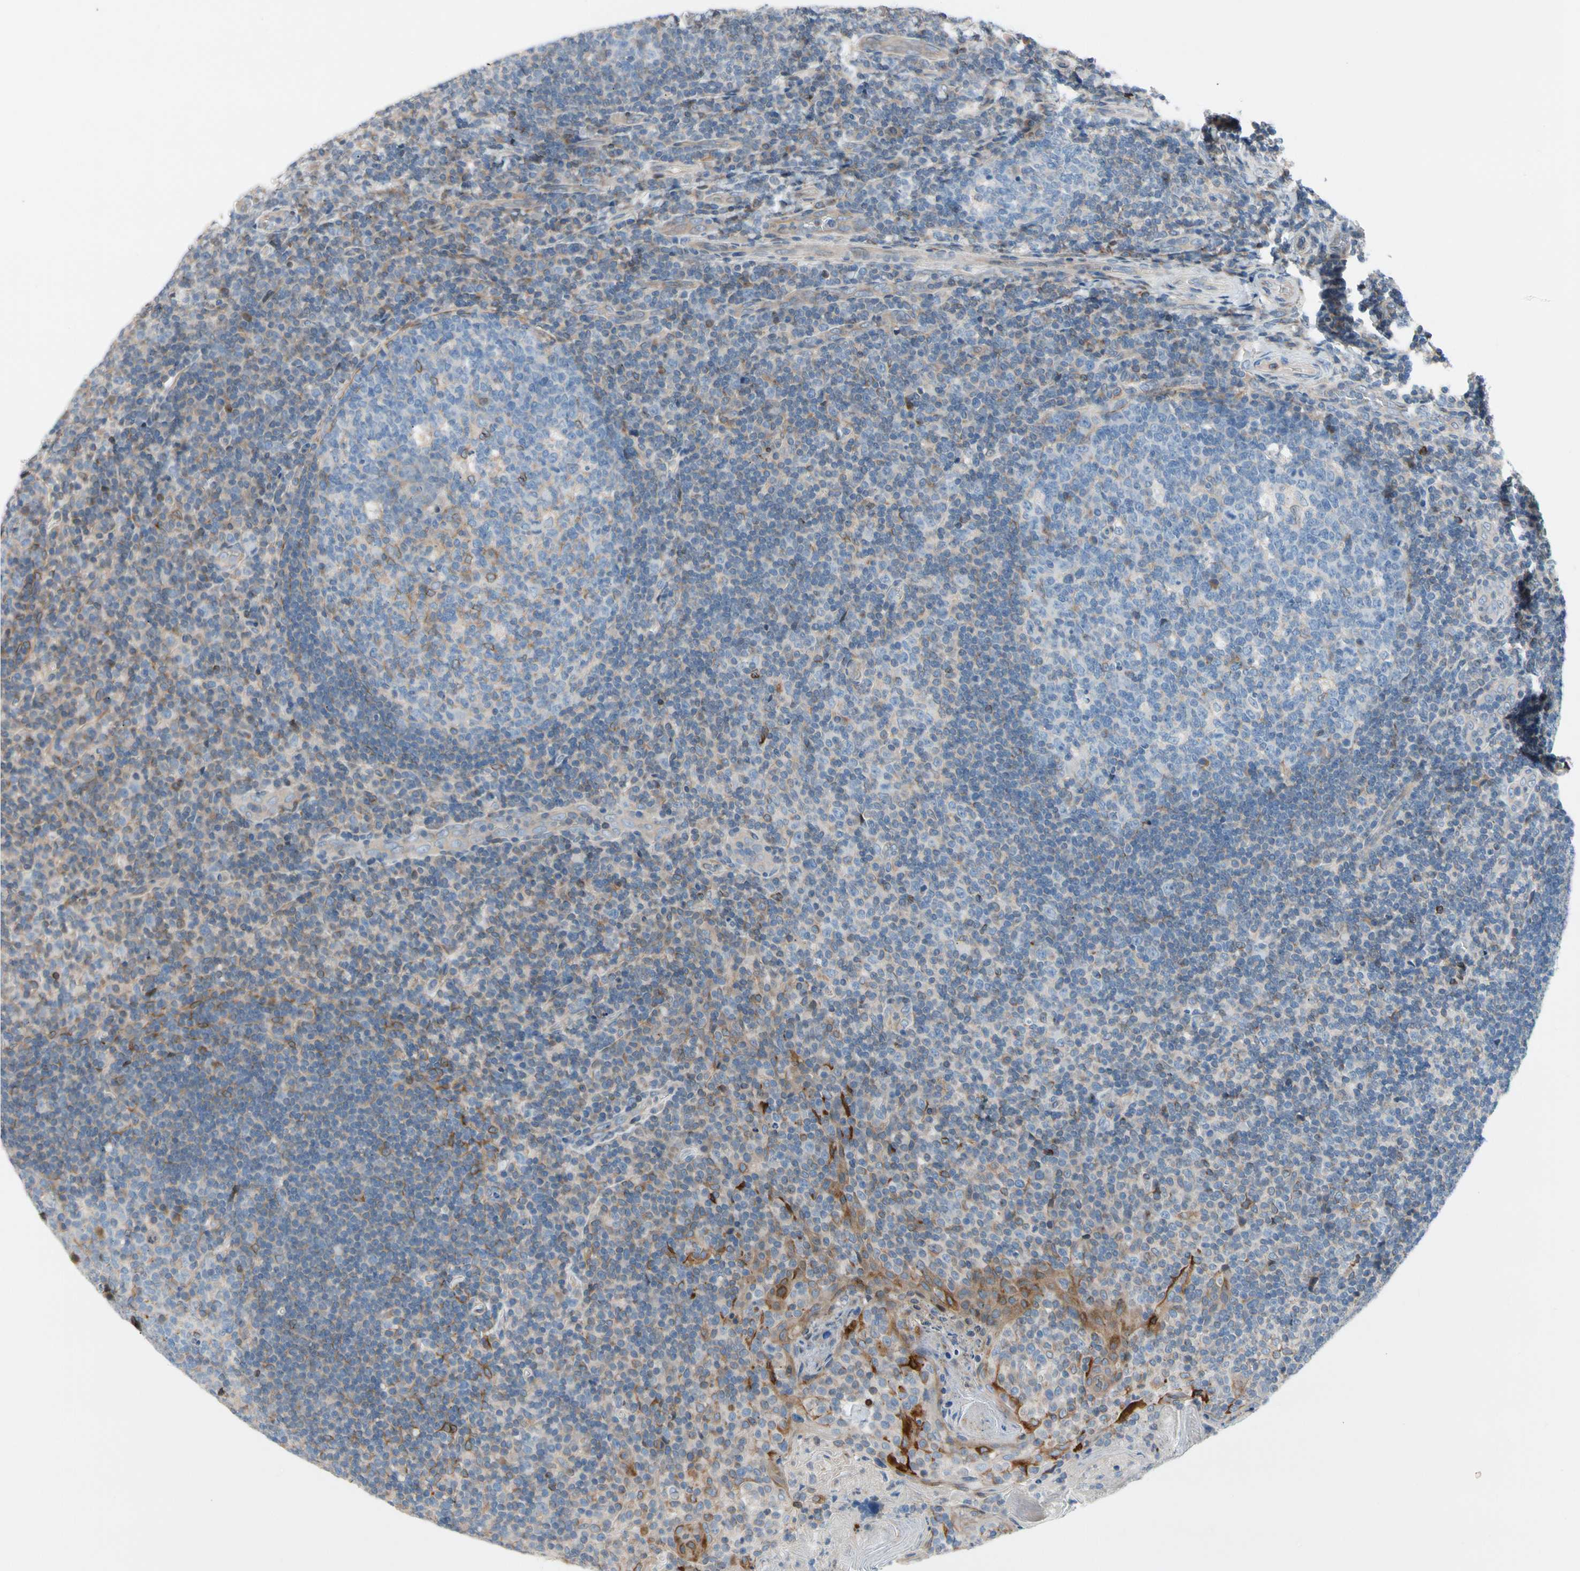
{"staining": {"intensity": "negative", "quantity": "none", "location": "none"}, "tissue": "tonsil", "cell_type": "Germinal center cells", "image_type": "normal", "snomed": [{"axis": "morphology", "description": "Normal tissue, NOS"}, {"axis": "topography", "description": "Tonsil"}], "caption": "Normal tonsil was stained to show a protein in brown. There is no significant staining in germinal center cells. The staining is performed using DAB brown chromogen with nuclei counter-stained in using hematoxylin.", "gene": "MAP3K3", "patient": {"sex": "male", "age": 17}}